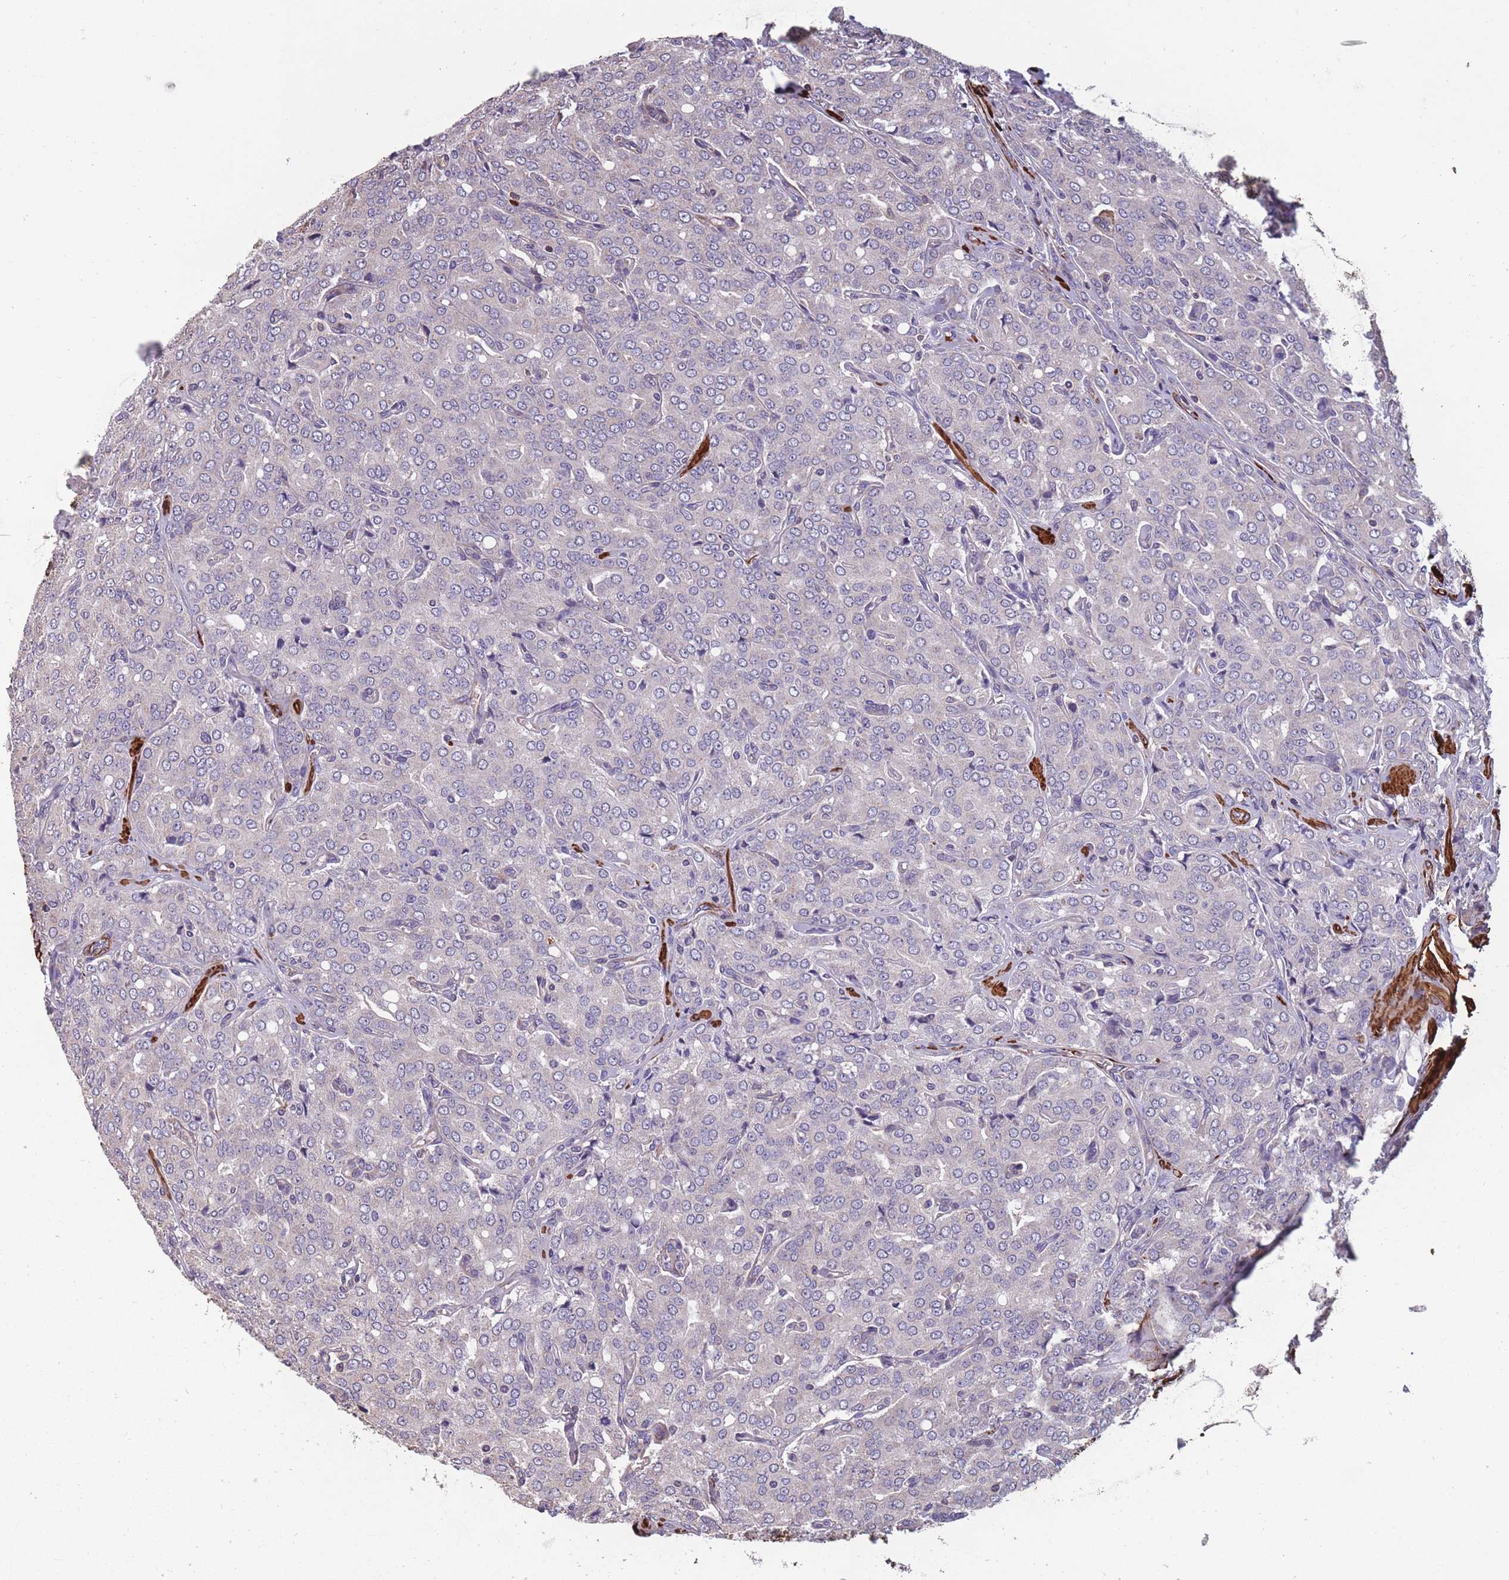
{"staining": {"intensity": "negative", "quantity": "none", "location": "none"}, "tissue": "prostate cancer", "cell_type": "Tumor cells", "image_type": "cancer", "snomed": [{"axis": "morphology", "description": "Adenocarcinoma, High grade"}, {"axis": "topography", "description": "Prostate"}], "caption": "Tumor cells show no significant positivity in prostate cancer.", "gene": "TOMM40L", "patient": {"sex": "male", "age": 68}}